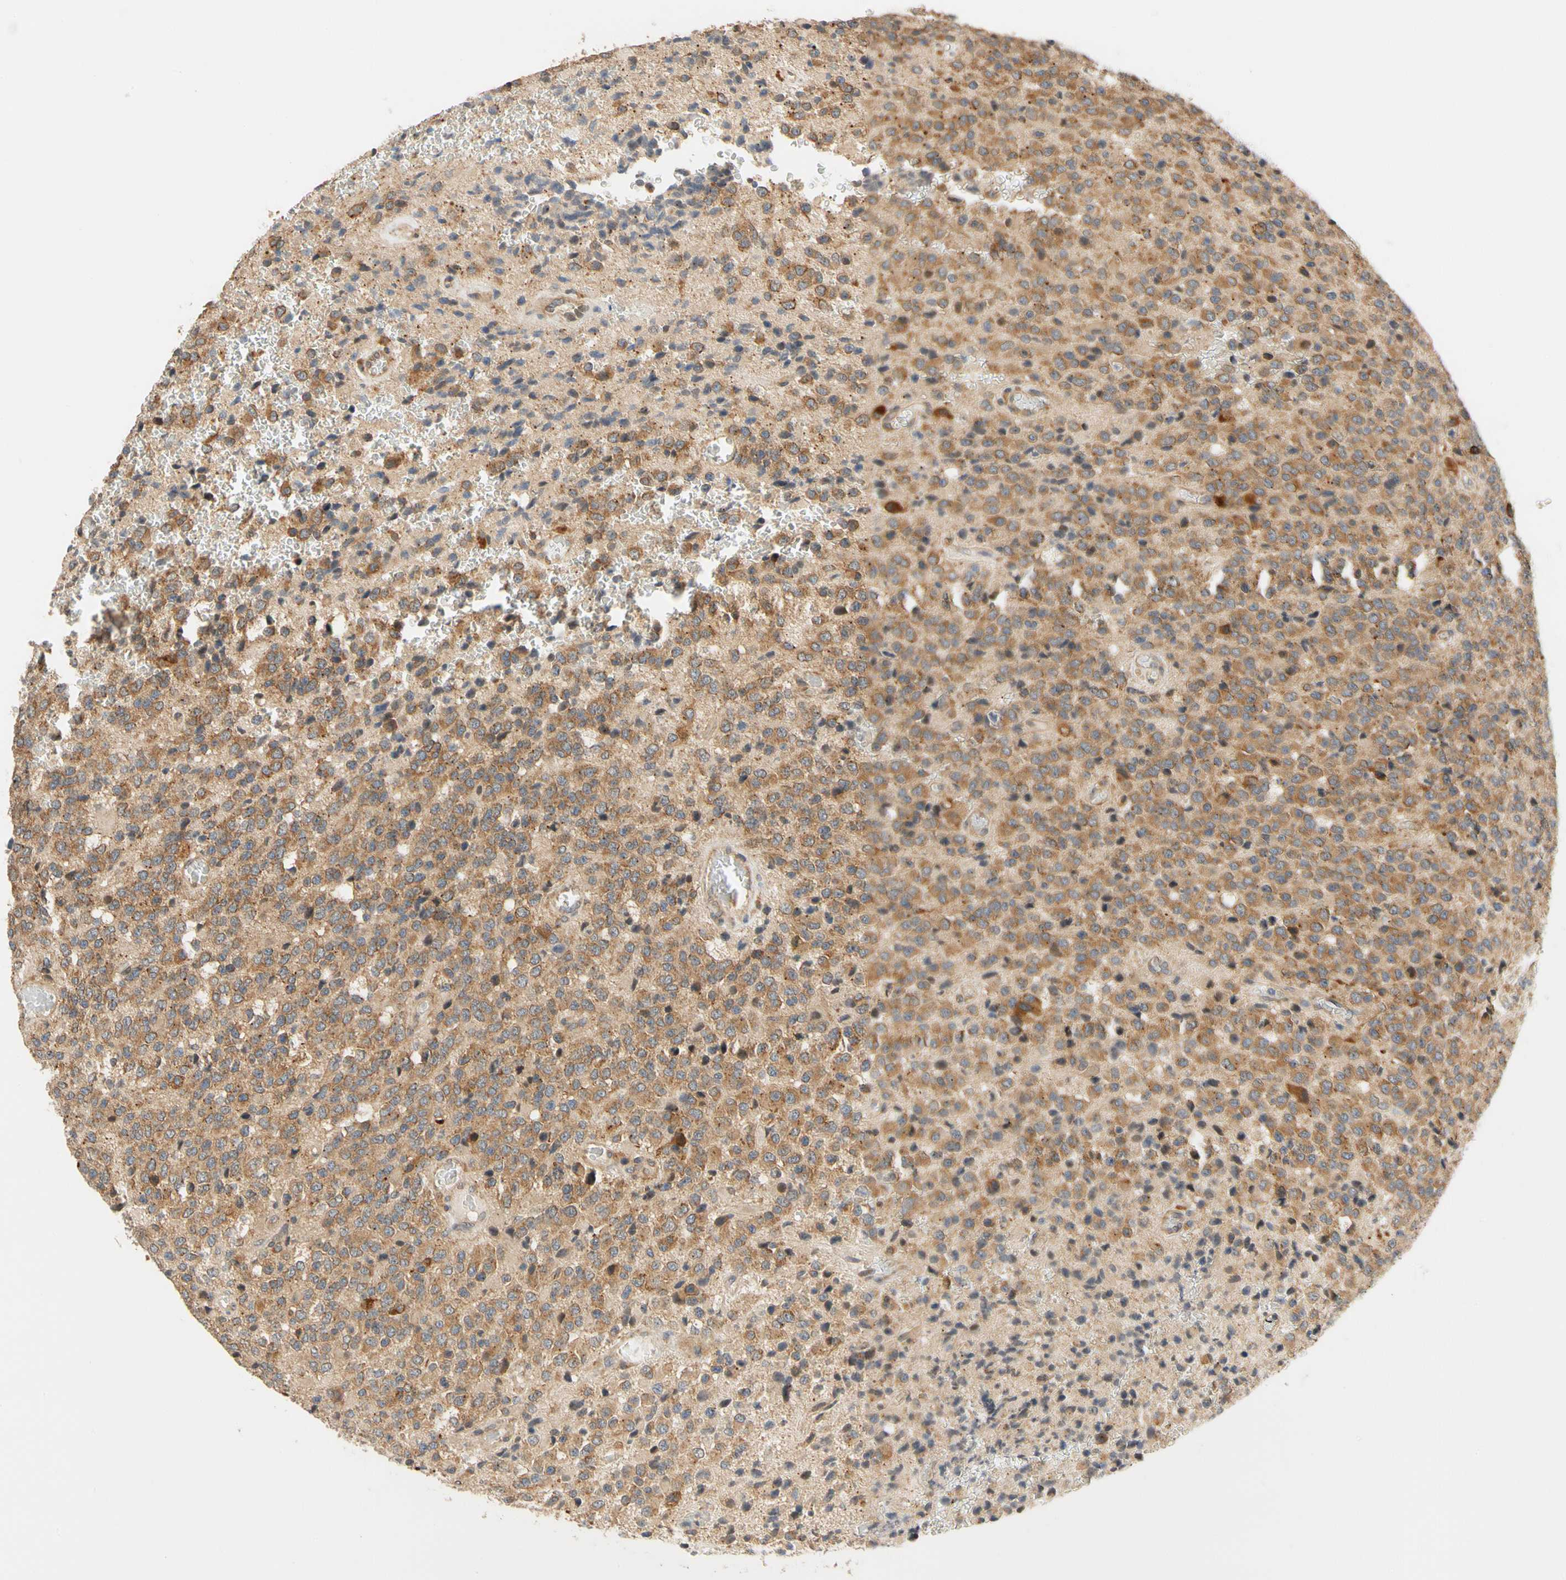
{"staining": {"intensity": "moderate", "quantity": ">75%", "location": "cytoplasmic/membranous"}, "tissue": "glioma", "cell_type": "Tumor cells", "image_type": "cancer", "snomed": [{"axis": "morphology", "description": "Glioma, malignant, High grade"}, {"axis": "topography", "description": "pancreas cauda"}], "caption": "Malignant glioma (high-grade) stained with immunohistochemistry displays moderate cytoplasmic/membranous expression in about >75% of tumor cells. (DAB = brown stain, brightfield microscopy at high magnification).", "gene": "ANKHD1", "patient": {"sex": "male", "age": 60}}